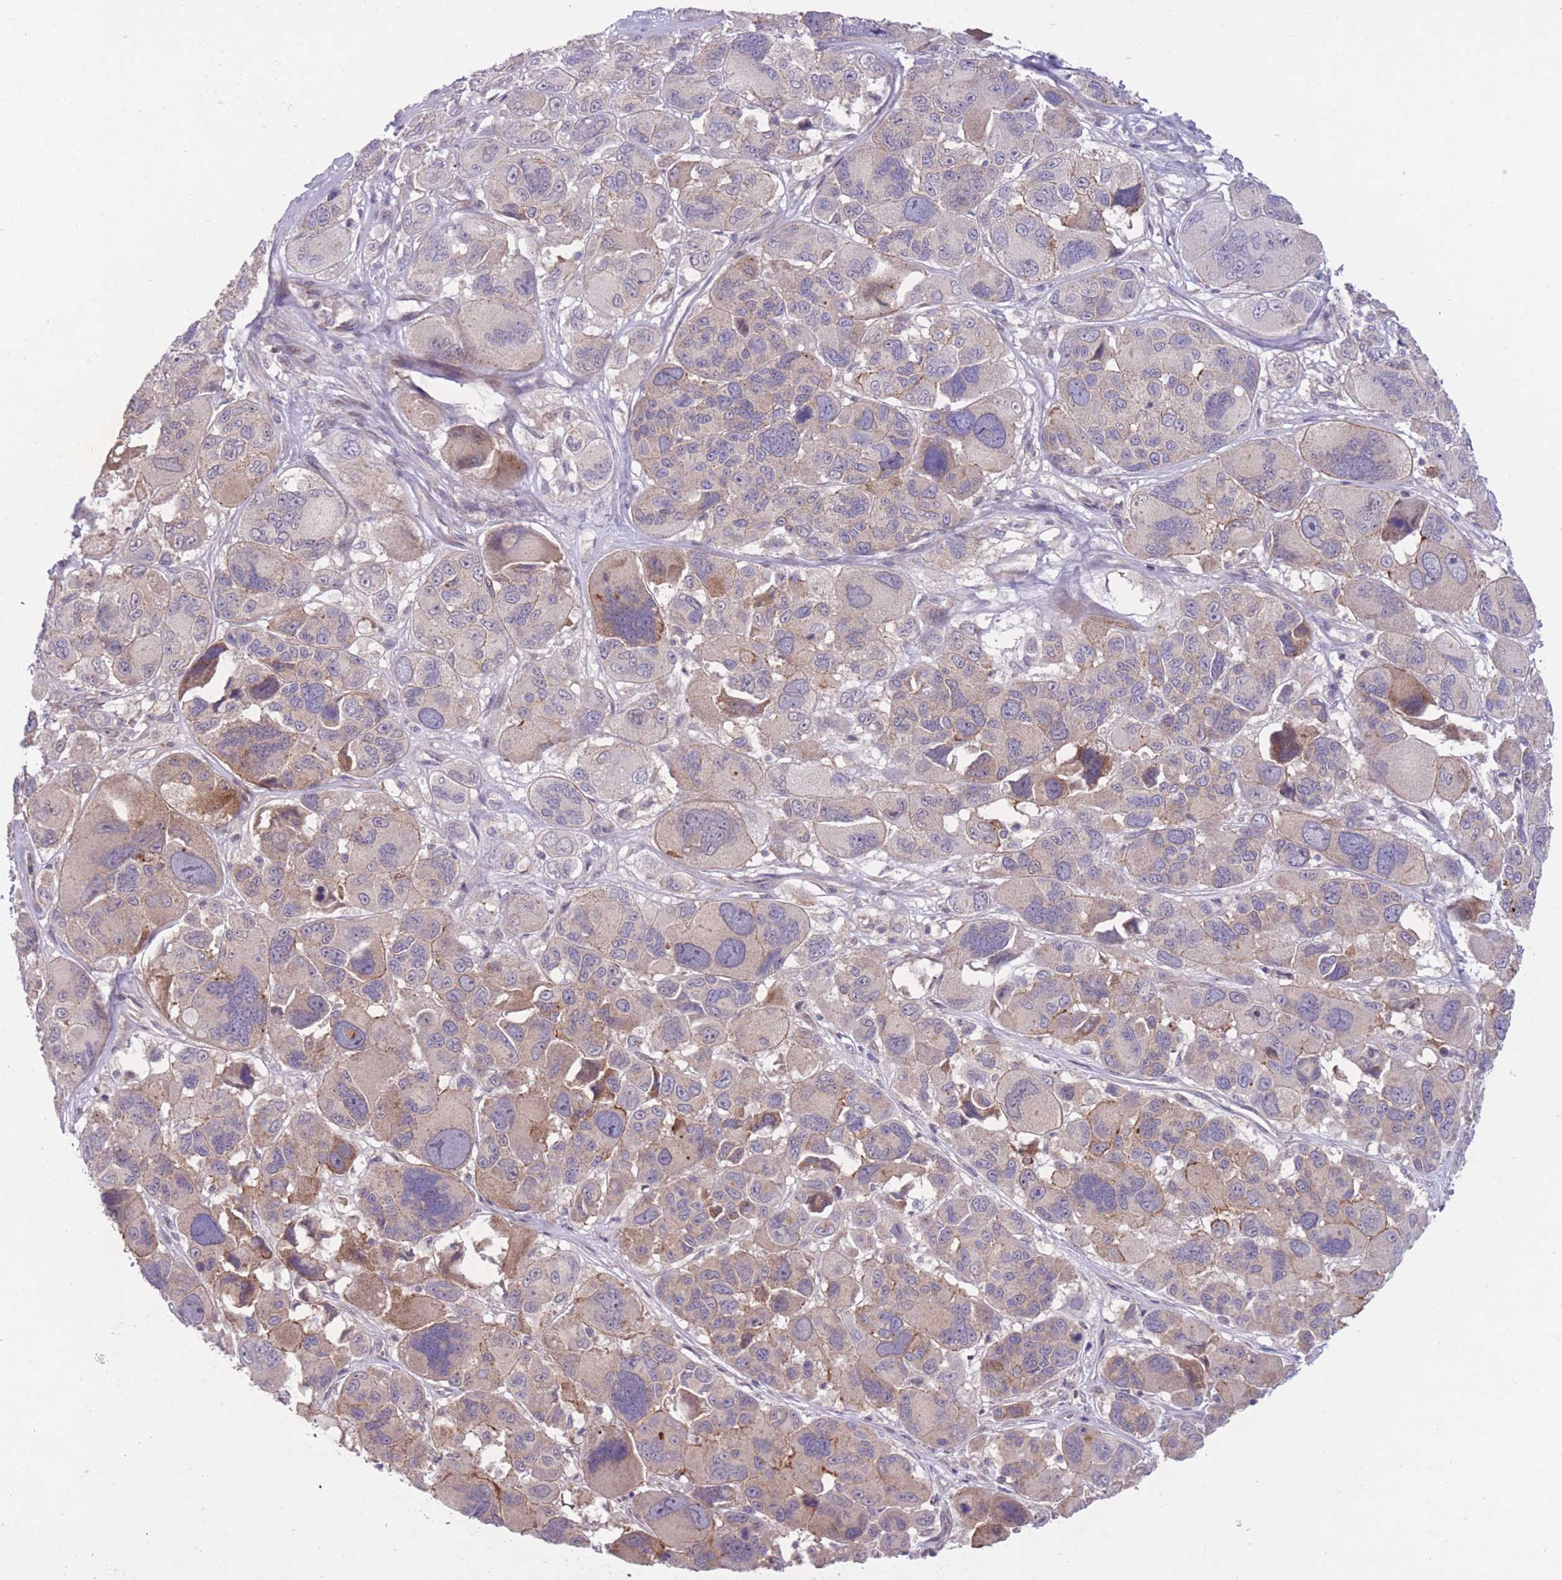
{"staining": {"intensity": "weak", "quantity": "<25%", "location": "cytoplasmic/membranous"}, "tissue": "melanoma", "cell_type": "Tumor cells", "image_type": "cancer", "snomed": [{"axis": "morphology", "description": "Malignant melanoma, NOS"}, {"axis": "topography", "description": "Skin"}], "caption": "A high-resolution histopathology image shows immunohistochemistry staining of melanoma, which displays no significant expression in tumor cells.", "gene": "RIC8A", "patient": {"sex": "female", "age": 66}}